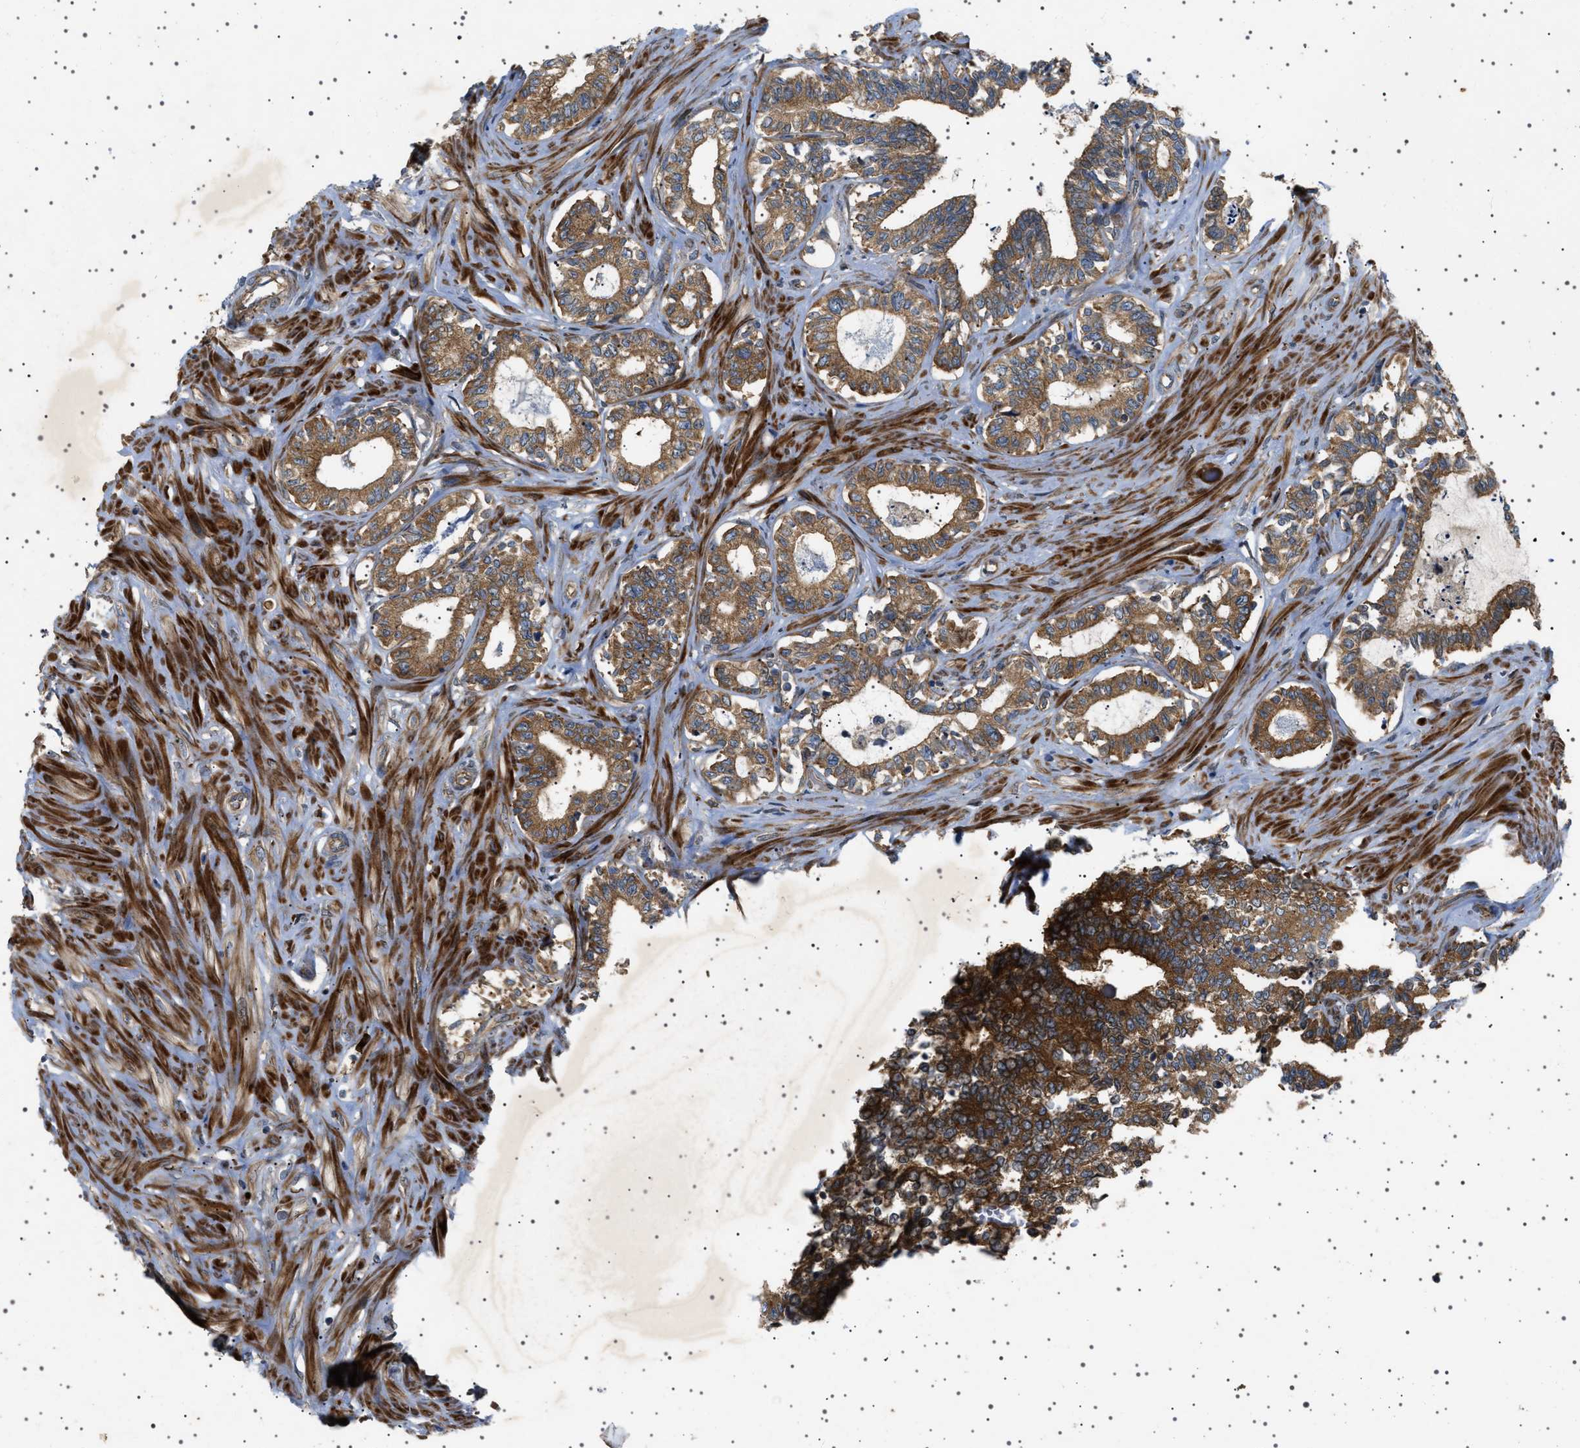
{"staining": {"intensity": "strong", "quantity": ">75%", "location": "cytoplasmic/membranous"}, "tissue": "seminal vesicle", "cell_type": "Glandular cells", "image_type": "normal", "snomed": [{"axis": "morphology", "description": "Normal tissue, NOS"}, {"axis": "morphology", "description": "Adenocarcinoma, High grade"}, {"axis": "topography", "description": "Prostate"}, {"axis": "topography", "description": "Seminal veicle"}], "caption": "A high amount of strong cytoplasmic/membranous positivity is present in approximately >75% of glandular cells in benign seminal vesicle. Nuclei are stained in blue.", "gene": "CCDC186", "patient": {"sex": "male", "age": 55}}